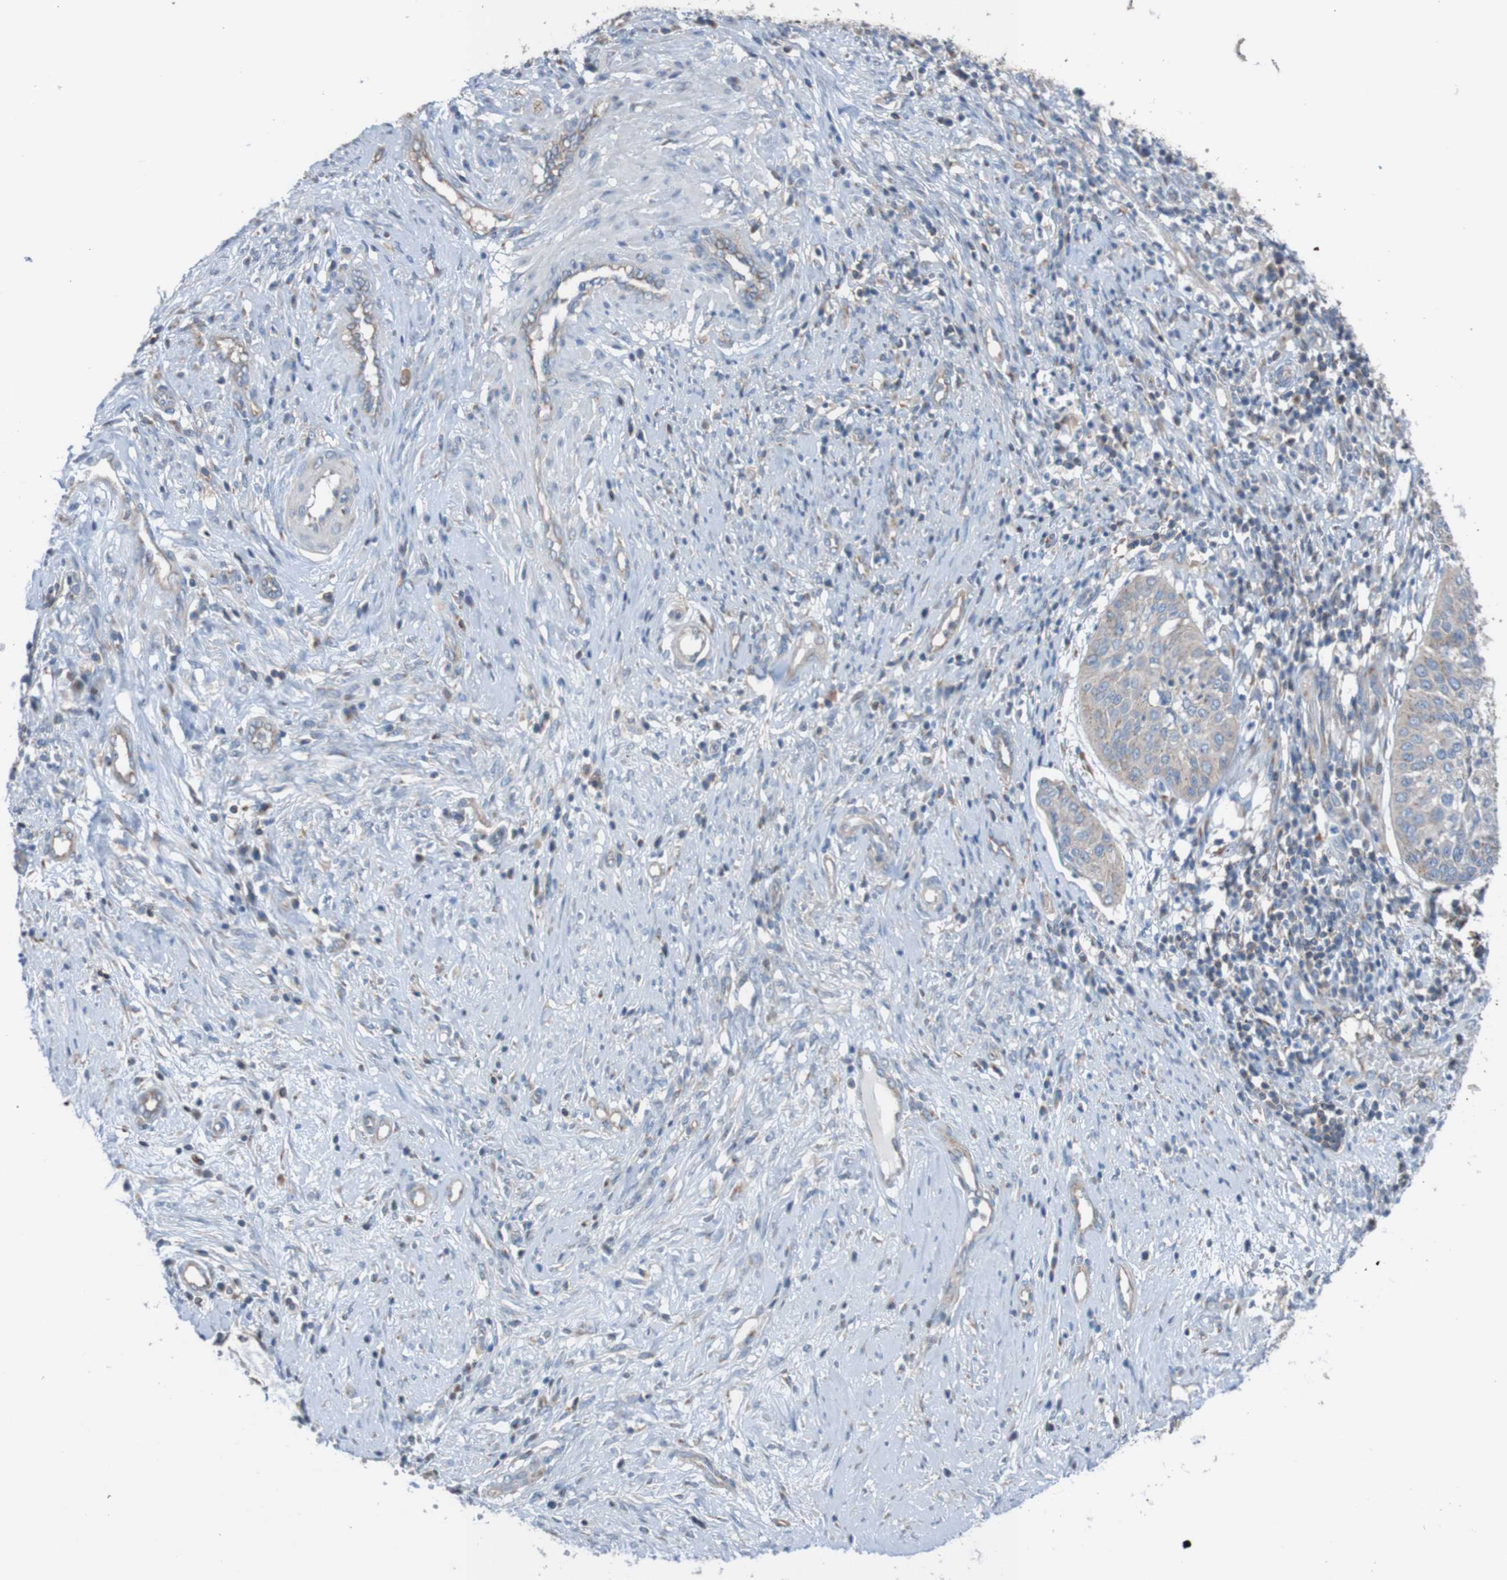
{"staining": {"intensity": "weak", "quantity": ">75%", "location": "cytoplasmic/membranous"}, "tissue": "cervical cancer", "cell_type": "Tumor cells", "image_type": "cancer", "snomed": [{"axis": "morphology", "description": "Normal tissue, NOS"}, {"axis": "morphology", "description": "Squamous cell carcinoma, NOS"}, {"axis": "topography", "description": "Cervix"}], "caption": "Protein analysis of squamous cell carcinoma (cervical) tissue reveals weak cytoplasmic/membranous positivity in about >75% of tumor cells. (DAB = brown stain, brightfield microscopy at high magnification).", "gene": "MINAR1", "patient": {"sex": "female", "age": 39}}